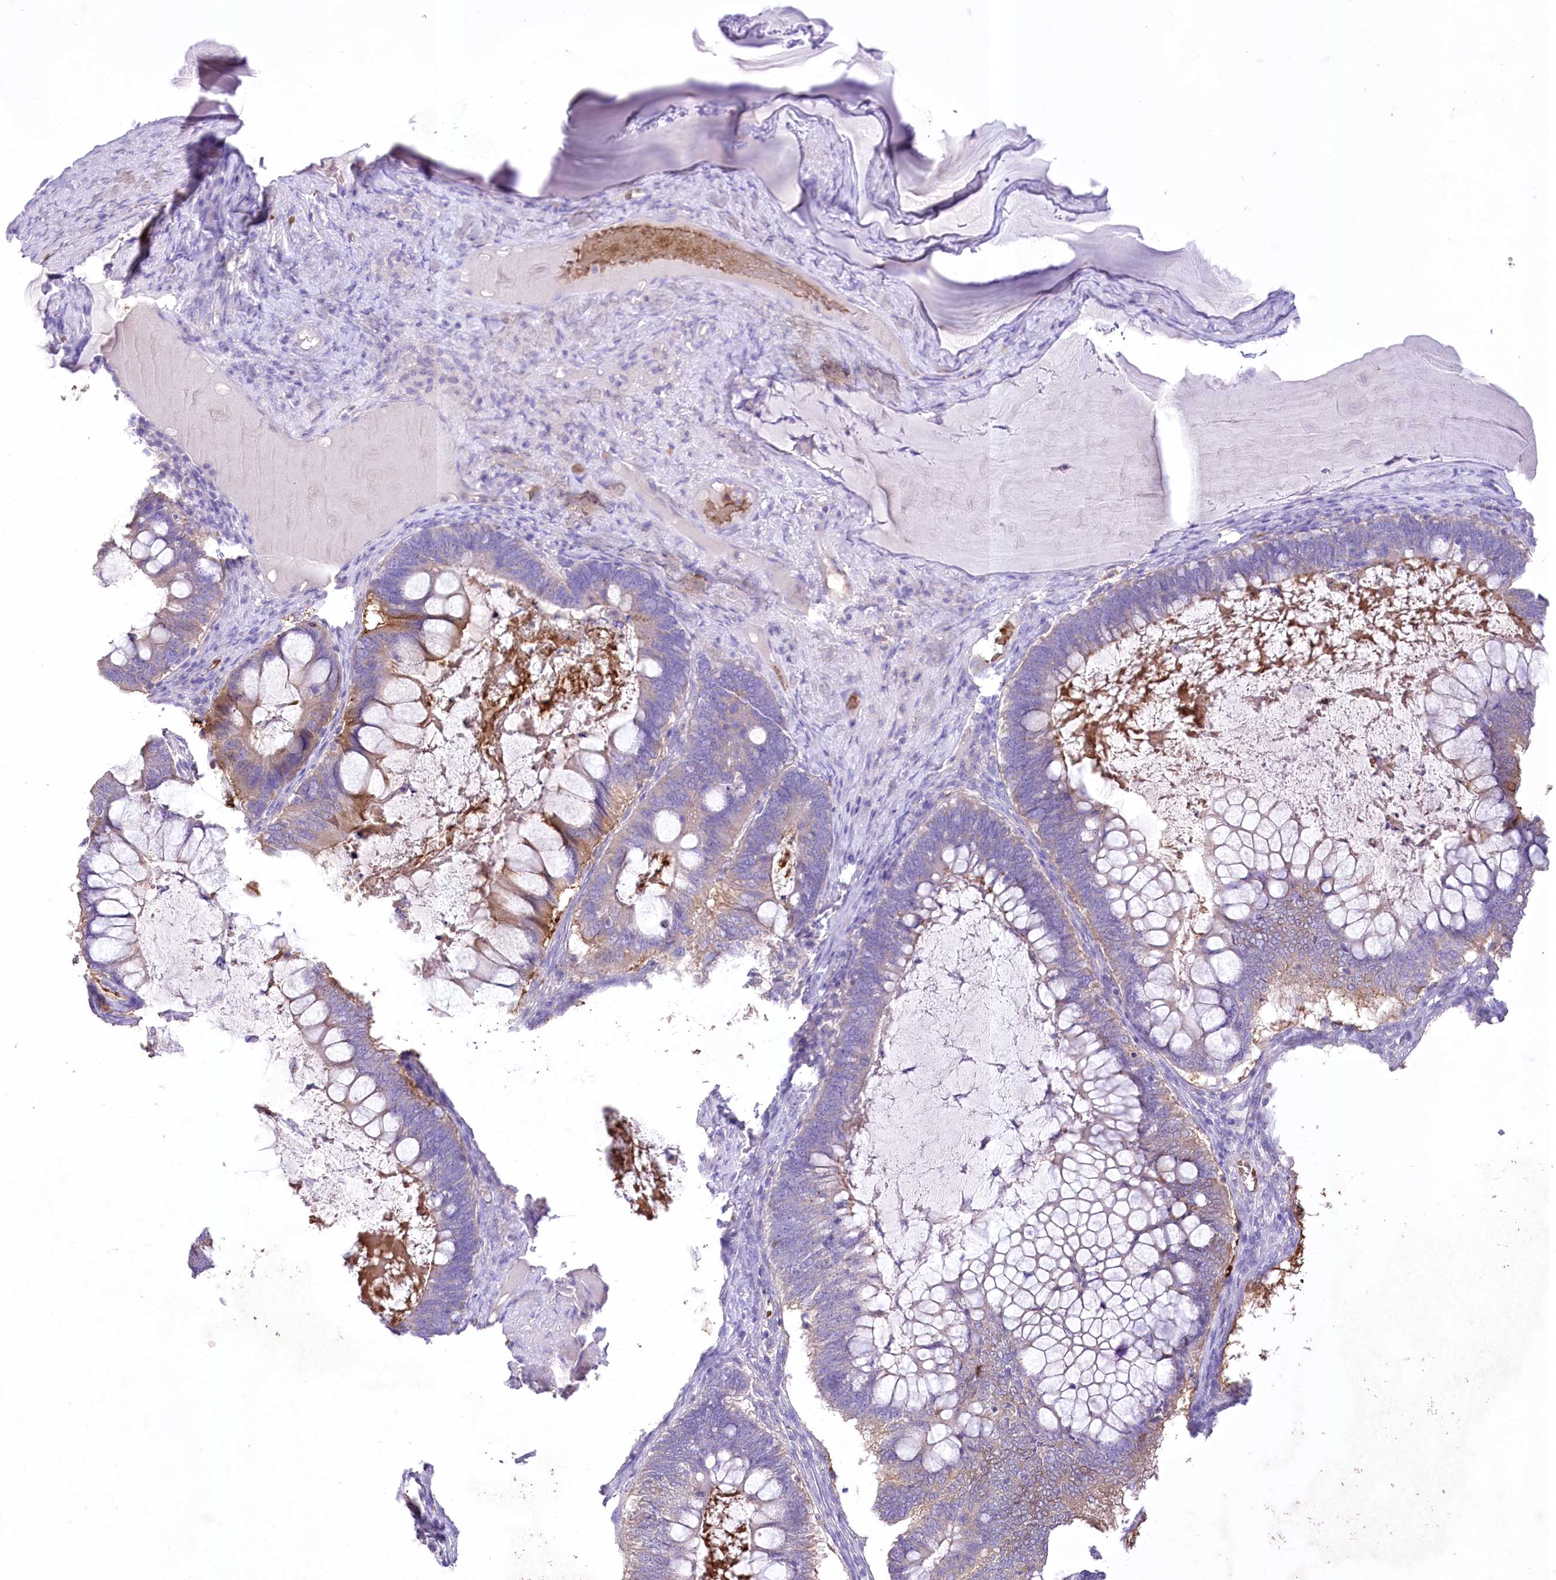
{"staining": {"intensity": "moderate", "quantity": "25%-75%", "location": "cytoplasmic/membranous"}, "tissue": "ovarian cancer", "cell_type": "Tumor cells", "image_type": "cancer", "snomed": [{"axis": "morphology", "description": "Cystadenocarcinoma, mucinous, NOS"}, {"axis": "topography", "description": "Ovary"}], "caption": "Tumor cells demonstrate medium levels of moderate cytoplasmic/membranous positivity in about 25%-75% of cells in human ovarian cancer (mucinous cystadenocarcinoma). The protein is stained brown, and the nuclei are stained in blue (DAB IHC with brightfield microscopy, high magnification).", "gene": "PRSS53", "patient": {"sex": "female", "age": 61}}